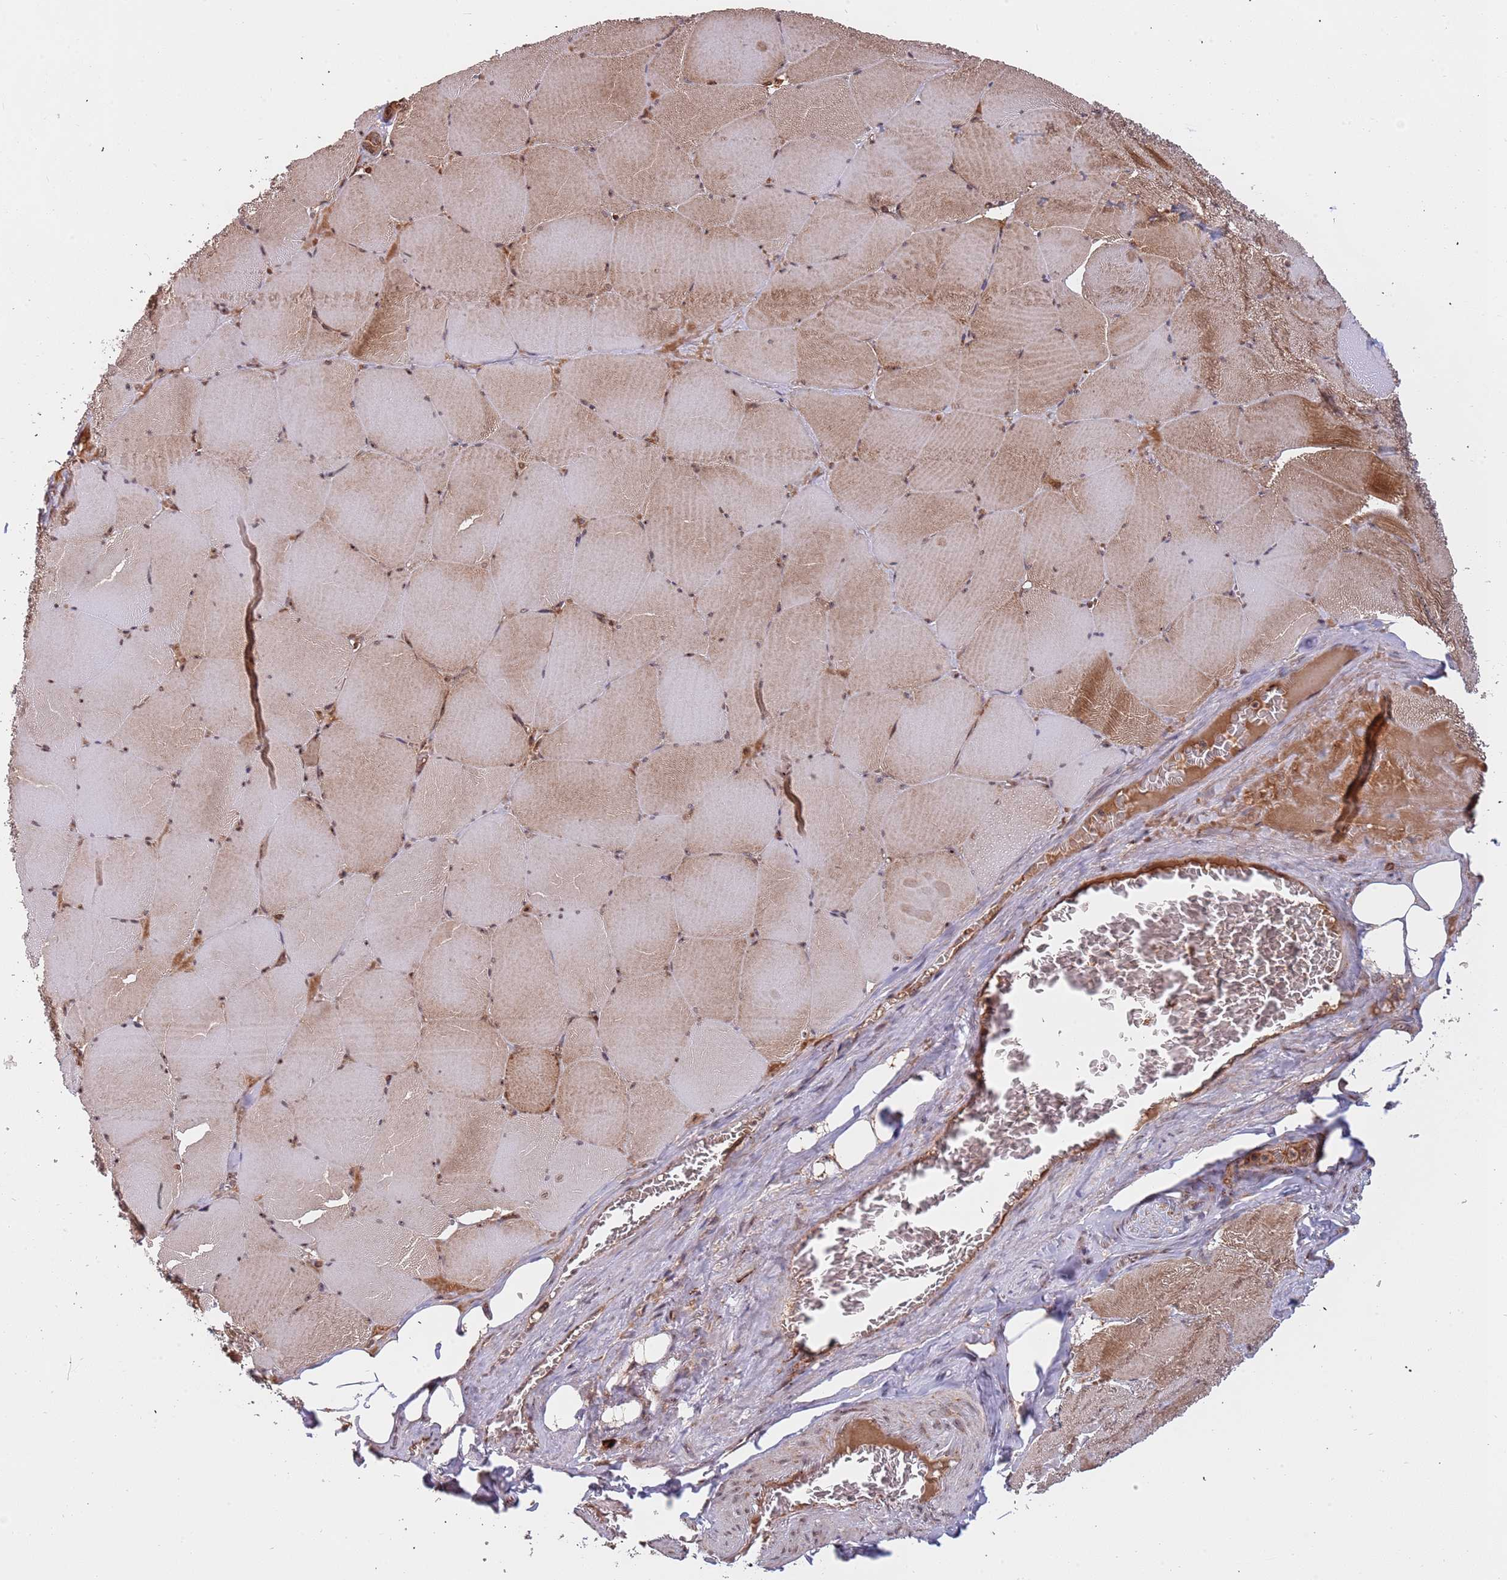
{"staining": {"intensity": "weak", "quantity": "25%-75%", "location": "cytoplasmic/membranous"}, "tissue": "skeletal muscle", "cell_type": "Myocytes", "image_type": "normal", "snomed": [{"axis": "morphology", "description": "Normal tissue, NOS"}, {"axis": "topography", "description": "Skeletal muscle"}, {"axis": "topography", "description": "Head-Neck"}], "caption": "Myocytes exhibit low levels of weak cytoplasmic/membranous positivity in approximately 25%-75% of cells in normal skeletal muscle.", "gene": "DCHS1", "patient": {"sex": "male", "age": 66}}